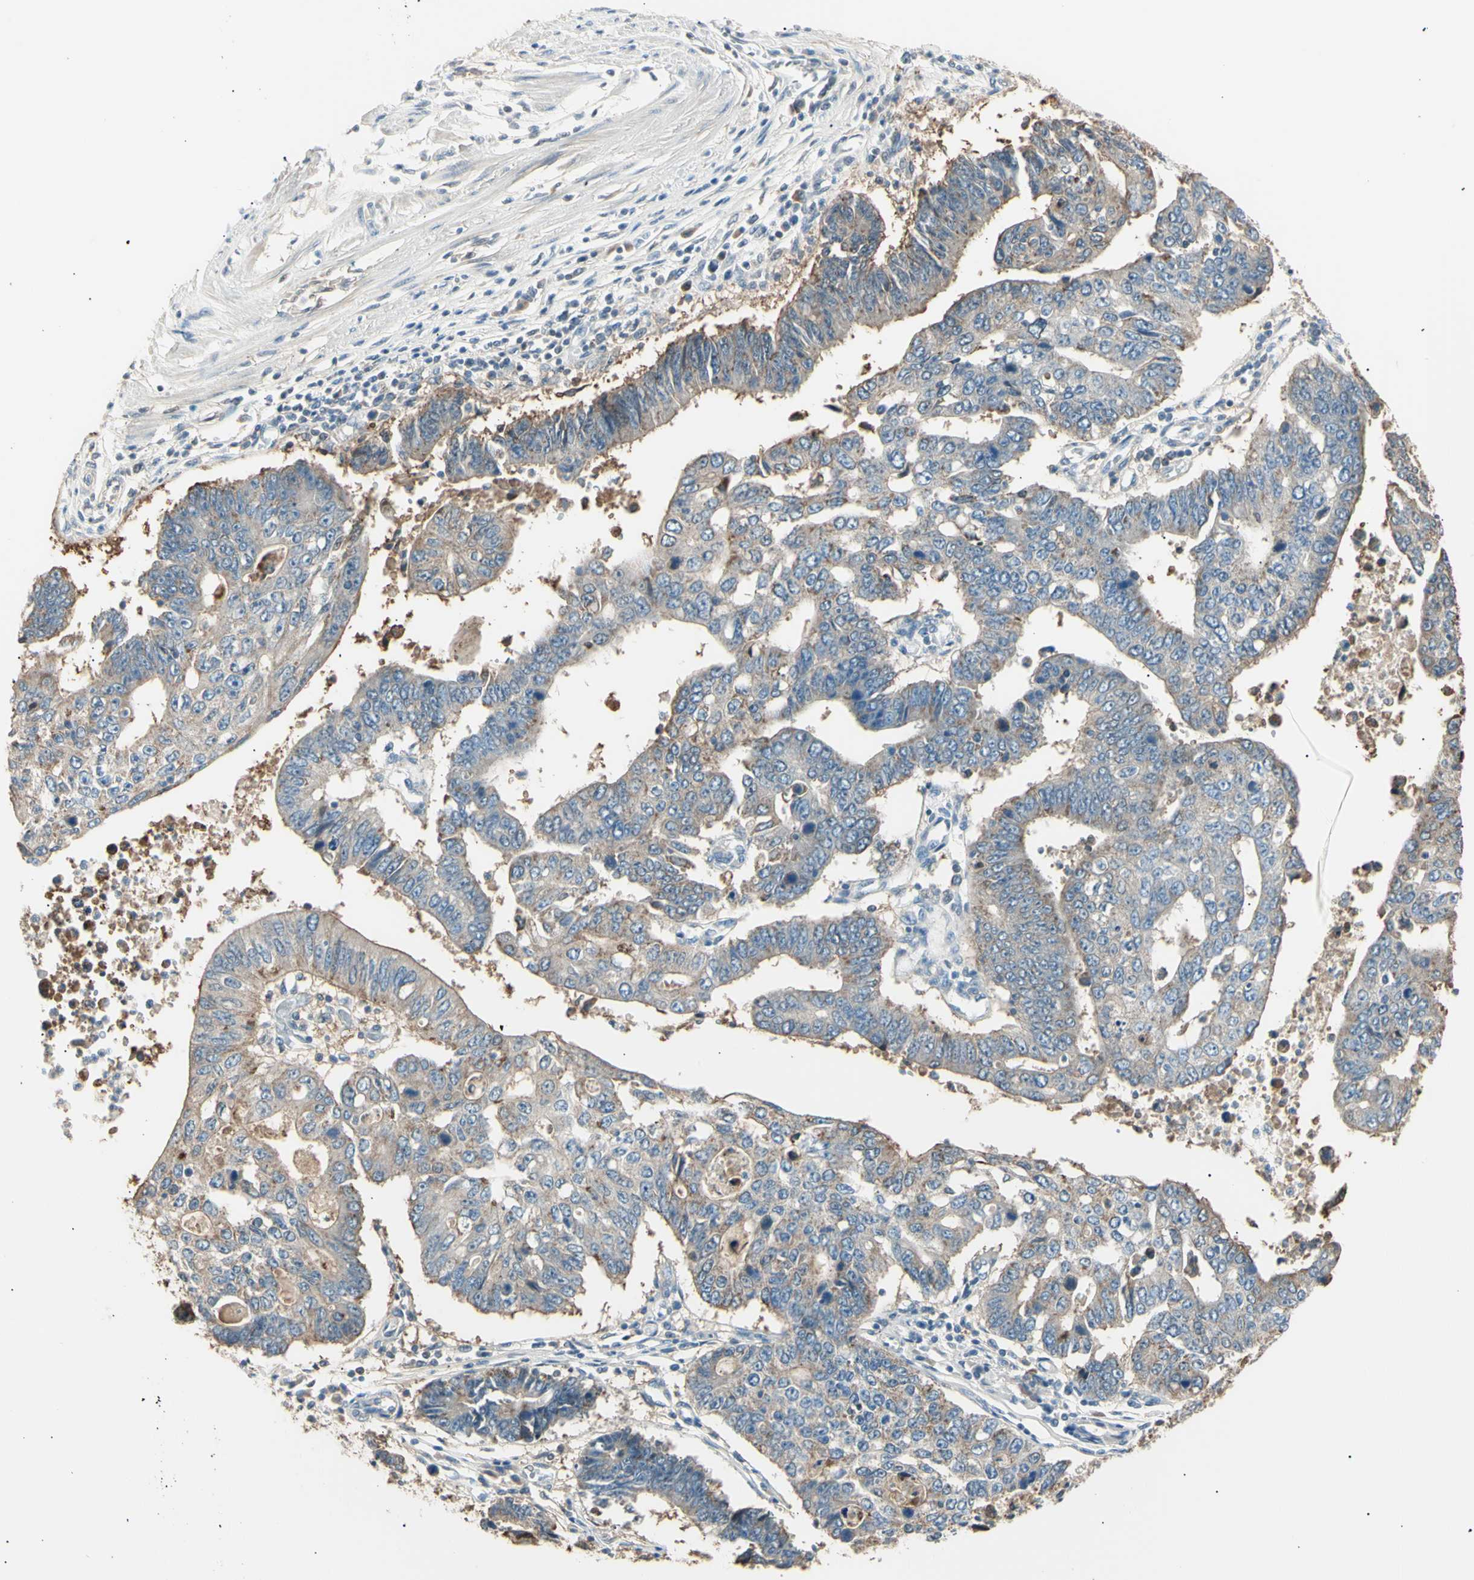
{"staining": {"intensity": "weak", "quantity": "25%-75%", "location": "cytoplasmic/membranous"}, "tissue": "stomach cancer", "cell_type": "Tumor cells", "image_type": "cancer", "snomed": [{"axis": "morphology", "description": "Adenocarcinoma, NOS"}, {"axis": "topography", "description": "Stomach"}], "caption": "An immunohistochemistry image of tumor tissue is shown. Protein staining in brown highlights weak cytoplasmic/membranous positivity in stomach cancer within tumor cells.", "gene": "LHPP", "patient": {"sex": "male", "age": 59}}